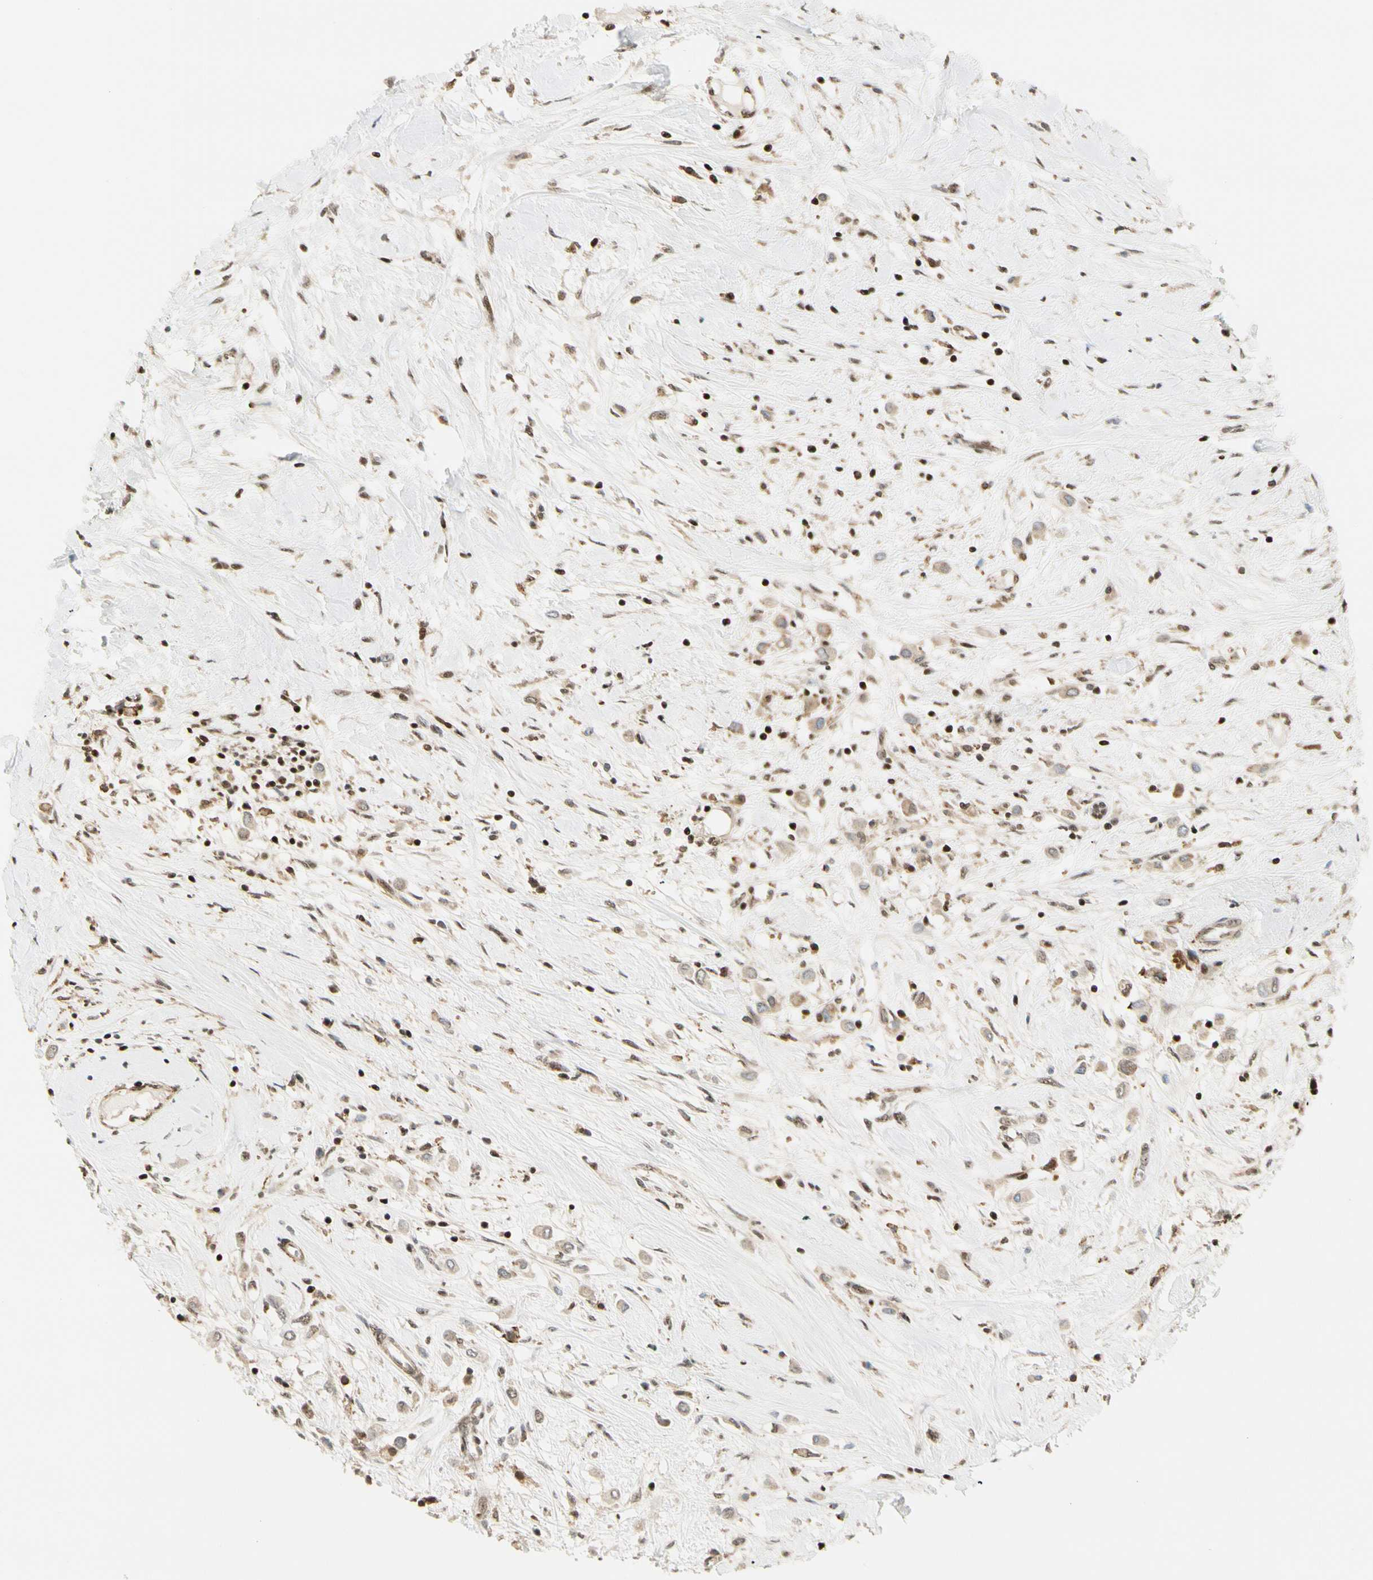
{"staining": {"intensity": "moderate", "quantity": ">75%", "location": "cytoplasmic/membranous,nuclear"}, "tissue": "breast cancer", "cell_type": "Tumor cells", "image_type": "cancer", "snomed": [{"axis": "morphology", "description": "Duct carcinoma"}, {"axis": "topography", "description": "Breast"}], "caption": "The photomicrograph shows staining of breast infiltrating ductal carcinoma, revealing moderate cytoplasmic/membranous and nuclear protein expression (brown color) within tumor cells. The protein is shown in brown color, while the nuclei are stained blue.", "gene": "DAXX", "patient": {"sex": "female", "age": 61}}